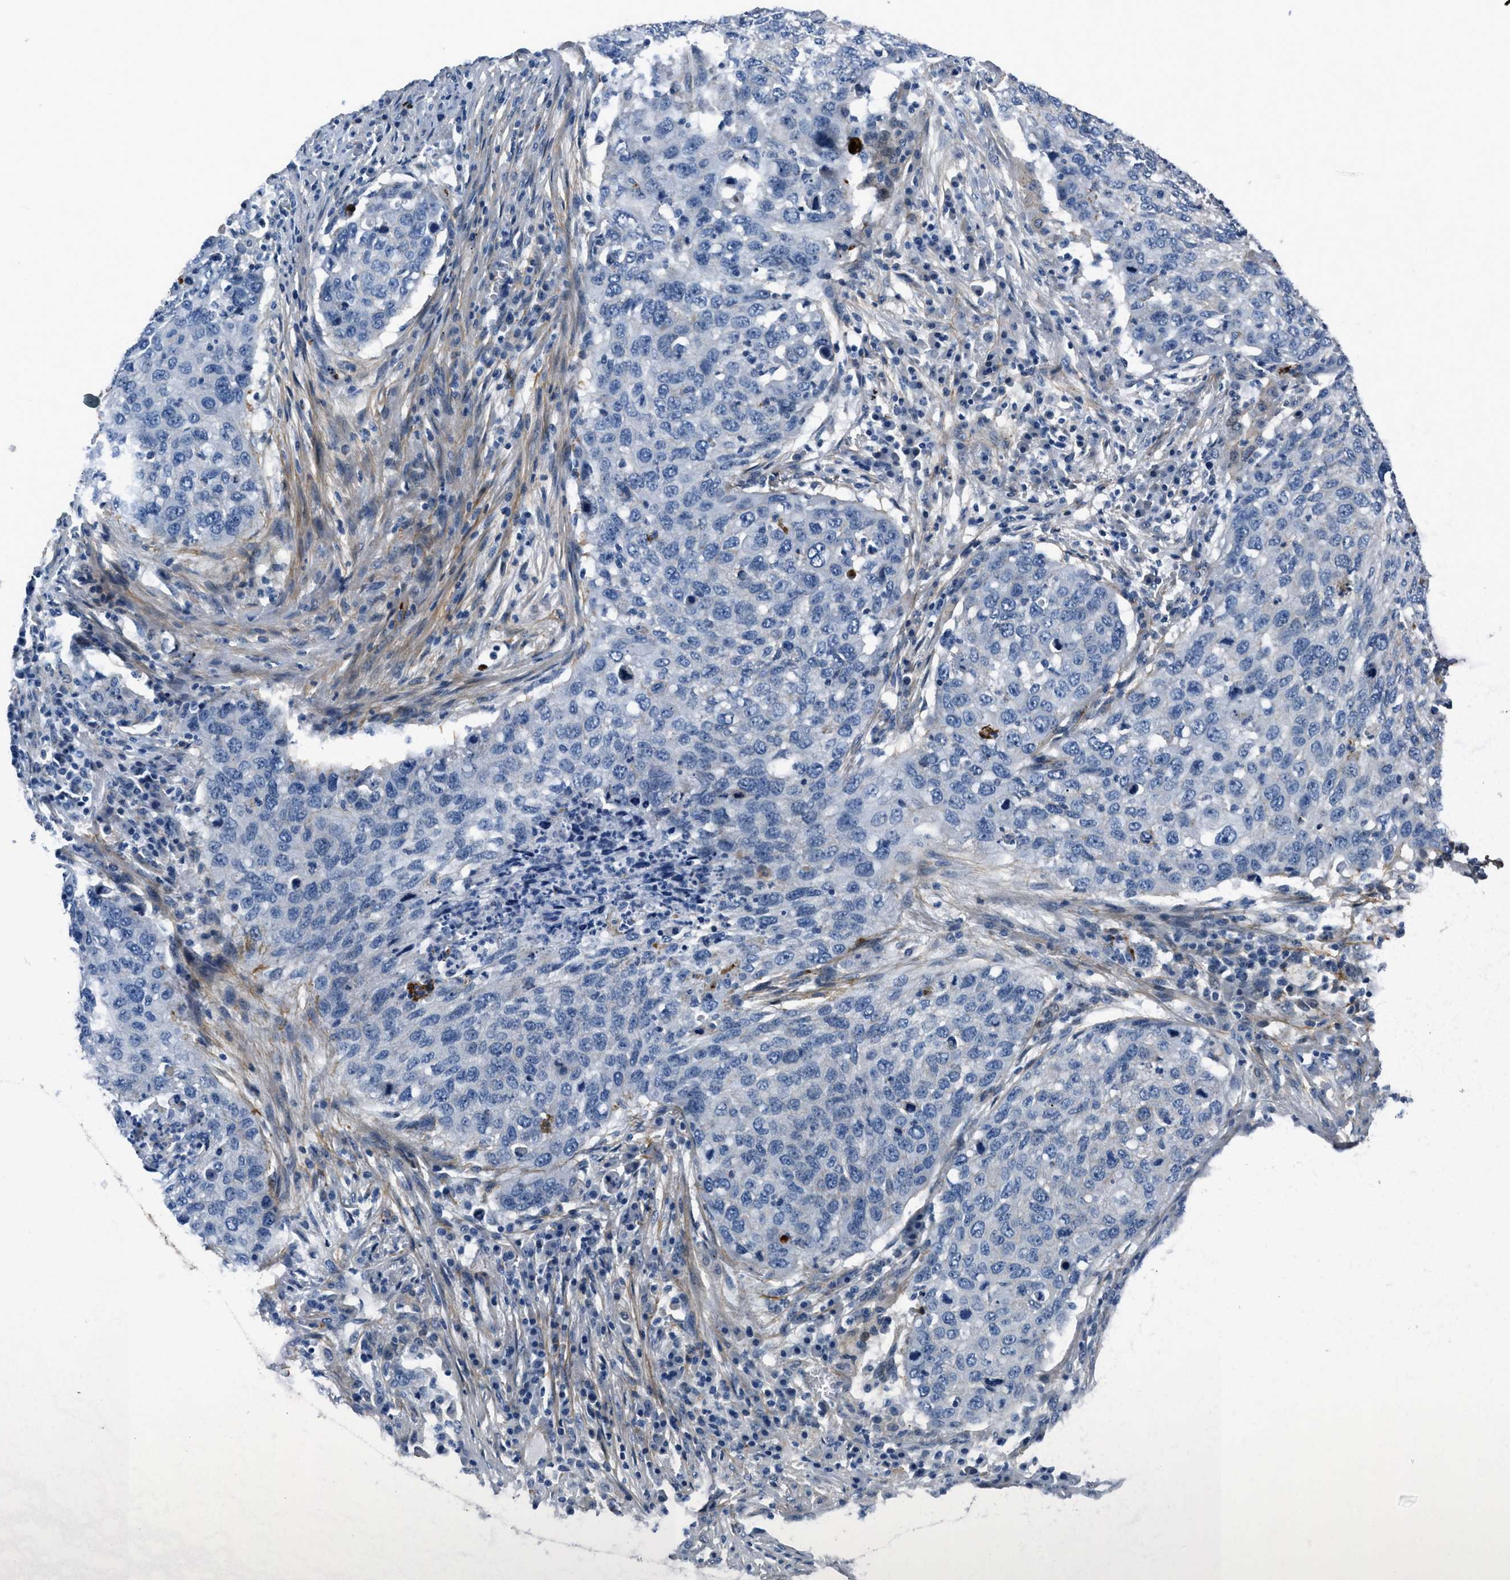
{"staining": {"intensity": "negative", "quantity": "none", "location": "none"}, "tissue": "lung cancer", "cell_type": "Tumor cells", "image_type": "cancer", "snomed": [{"axis": "morphology", "description": "Squamous cell carcinoma, NOS"}, {"axis": "topography", "description": "Lung"}], "caption": "The photomicrograph demonstrates no staining of tumor cells in lung squamous cell carcinoma. Nuclei are stained in blue.", "gene": "FBN1", "patient": {"sex": "female", "age": 63}}